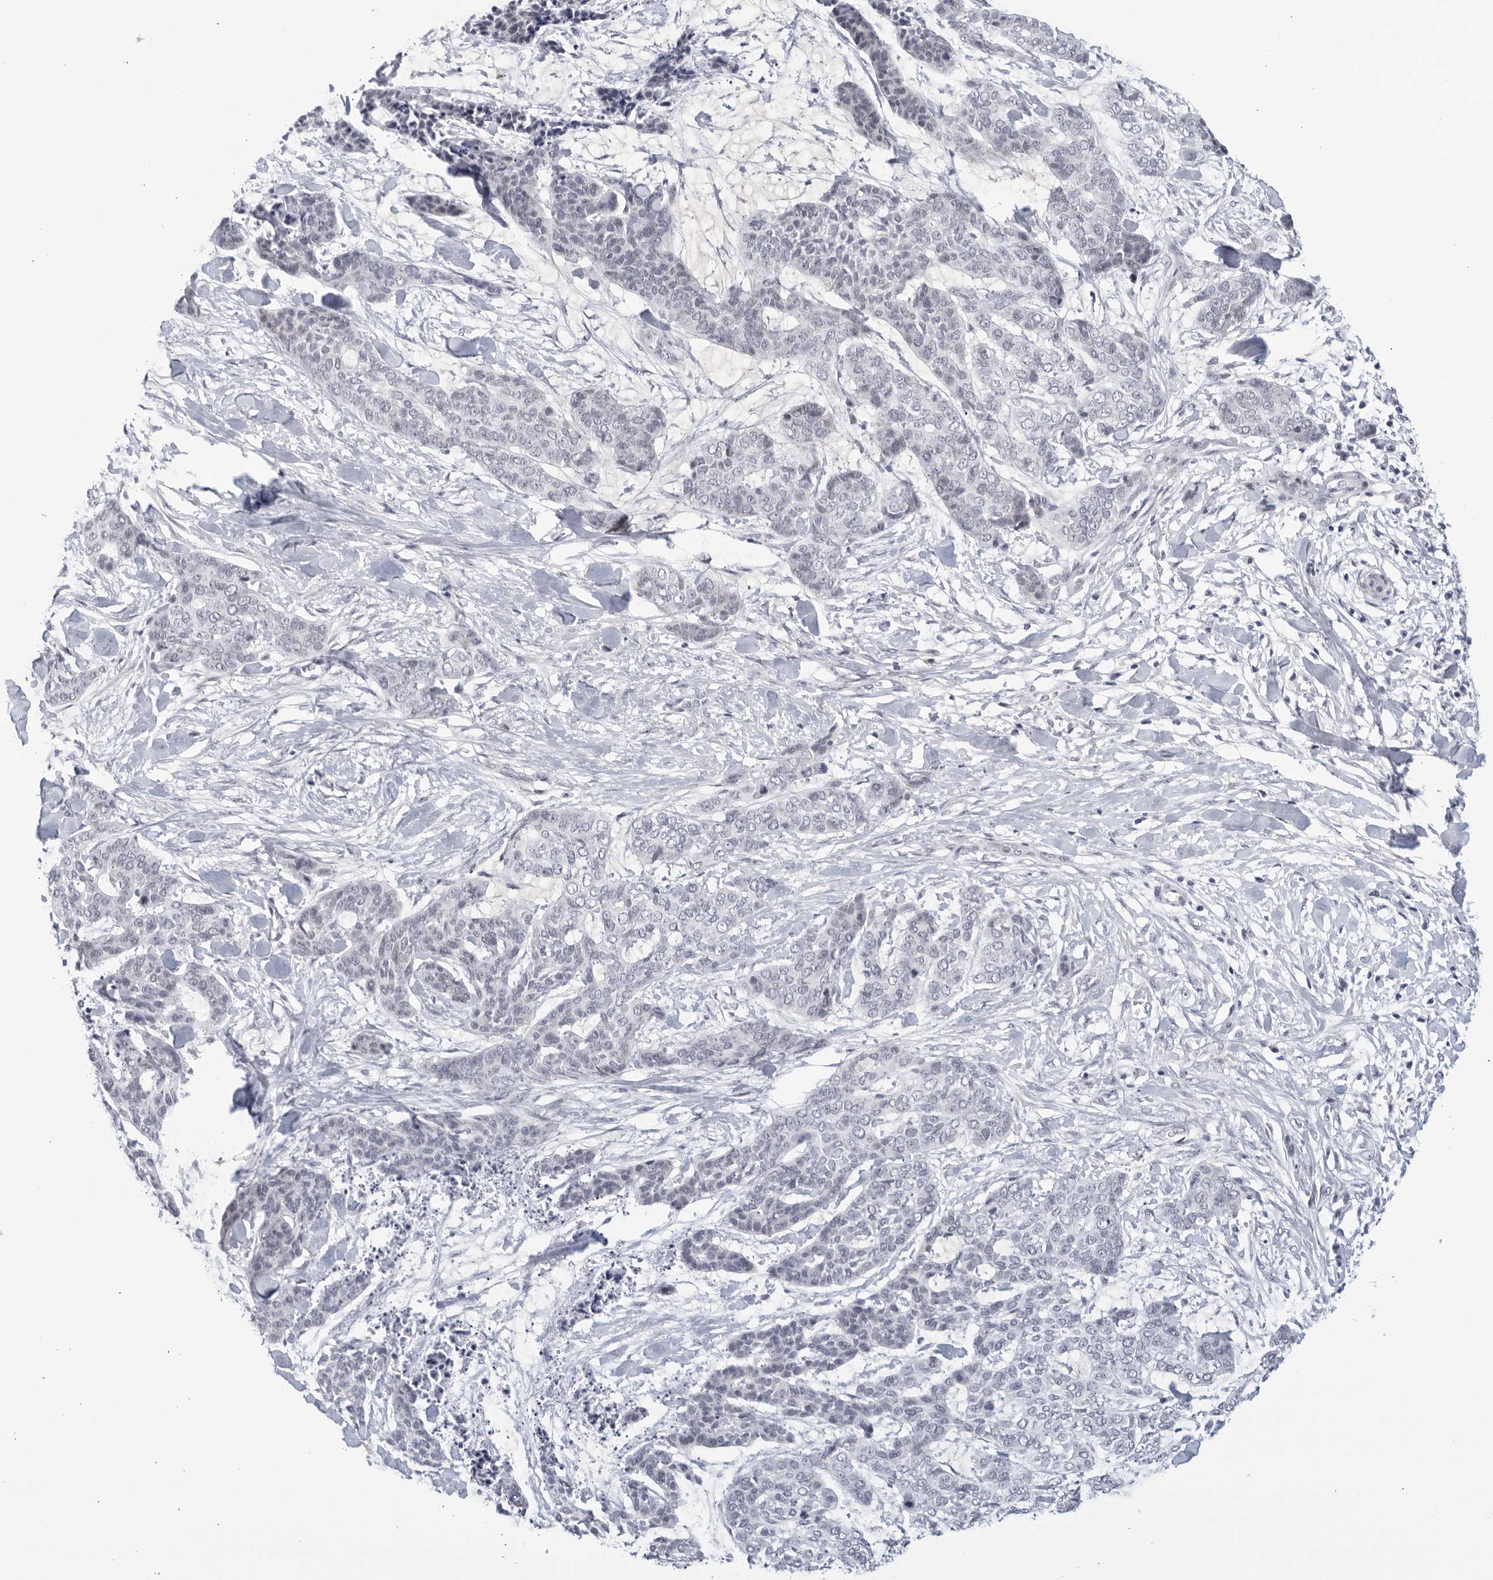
{"staining": {"intensity": "negative", "quantity": "none", "location": "none"}, "tissue": "skin cancer", "cell_type": "Tumor cells", "image_type": "cancer", "snomed": [{"axis": "morphology", "description": "Basal cell carcinoma"}, {"axis": "topography", "description": "Skin"}], "caption": "Skin cancer was stained to show a protein in brown. There is no significant expression in tumor cells.", "gene": "WDTC1", "patient": {"sex": "female", "age": 64}}